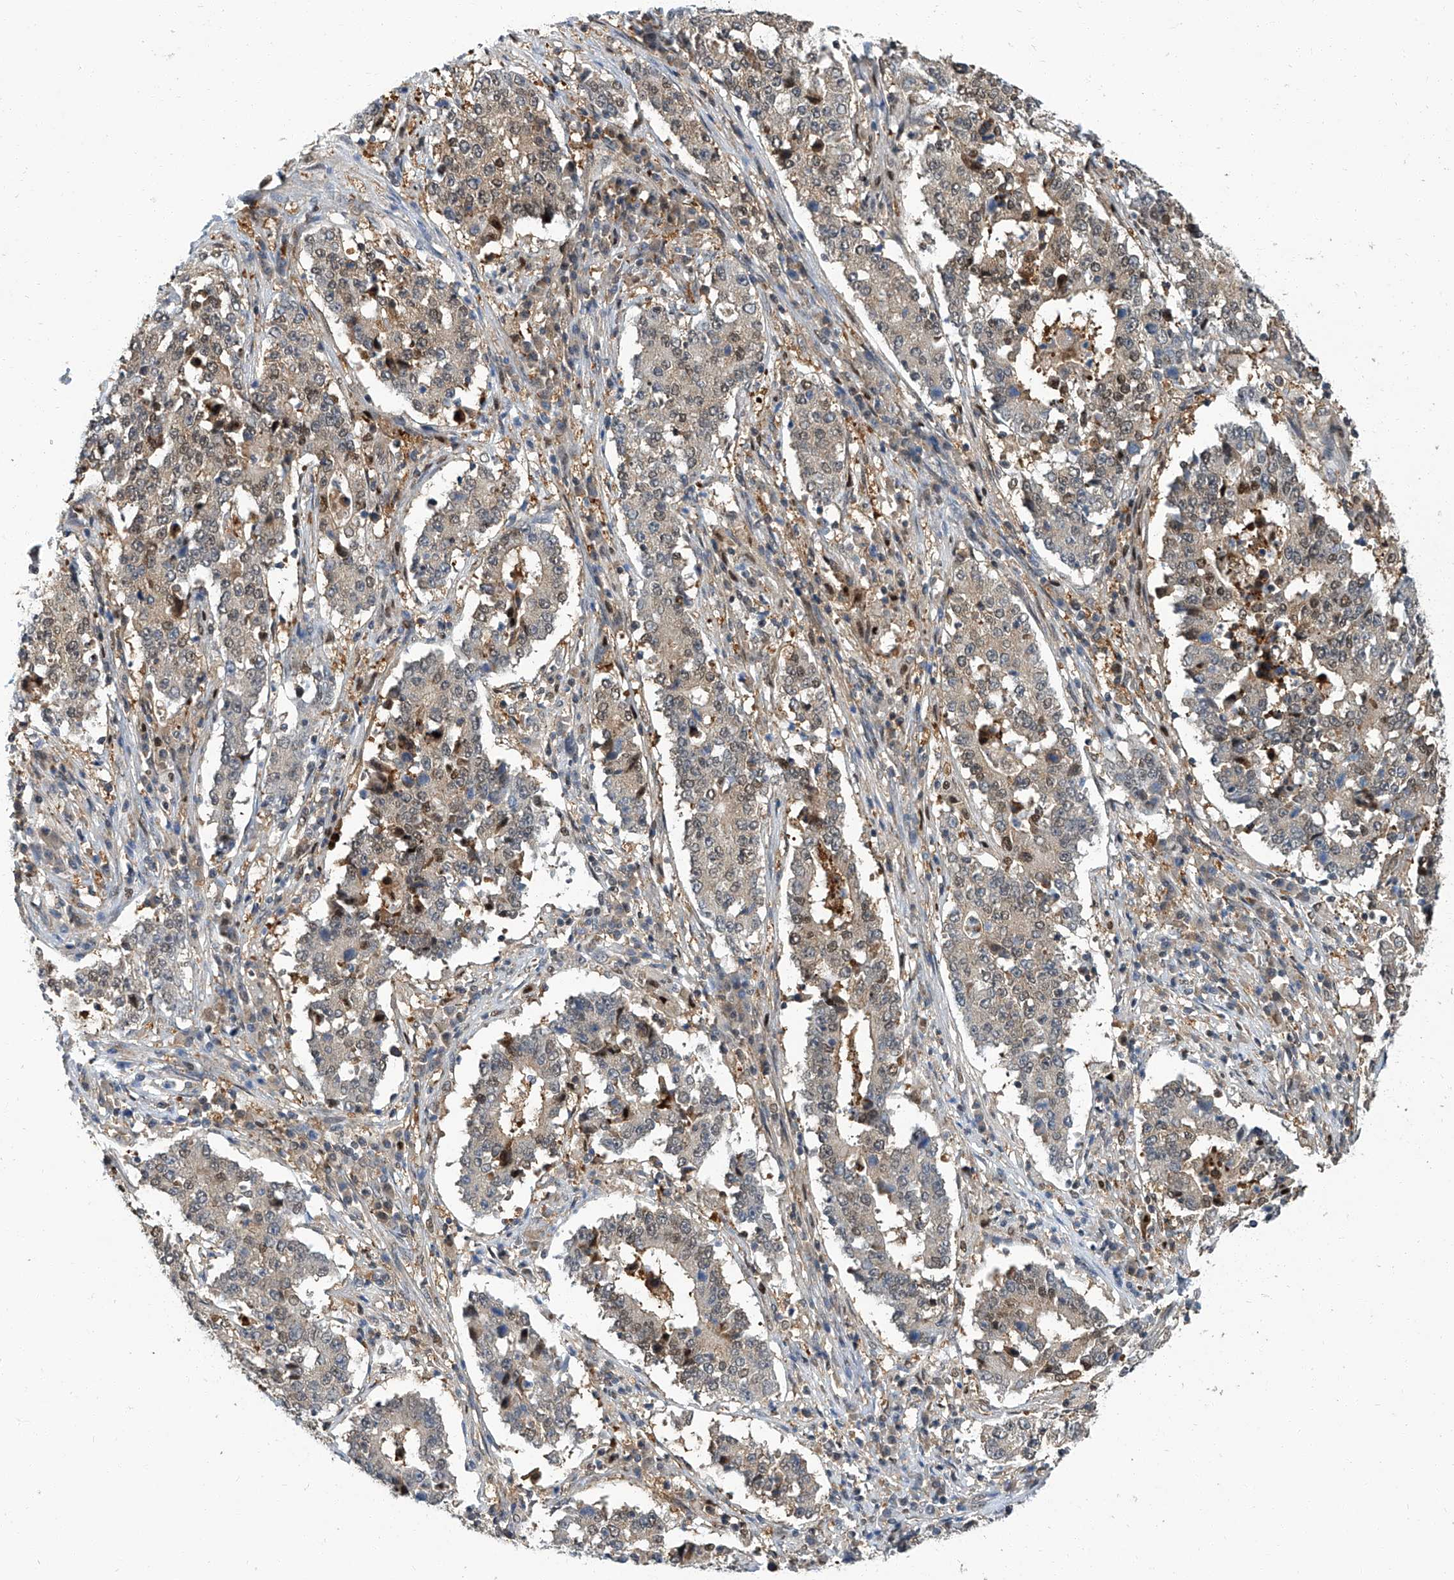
{"staining": {"intensity": "moderate", "quantity": "25%-75%", "location": "cytoplasmic/membranous,nuclear"}, "tissue": "stomach cancer", "cell_type": "Tumor cells", "image_type": "cancer", "snomed": [{"axis": "morphology", "description": "Adenocarcinoma, NOS"}, {"axis": "topography", "description": "Stomach"}], "caption": "The micrograph exhibits immunohistochemical staining of stomach cancer. There is moderate cytoplasmic/membranous and nuclear positivity is identified in approximately 25%-75% of tumor cells. The protein of interest is stained brown, and the nuclei are stained in blue (DAB IHC with brightfield microscopy, high magnification).", "gene": "PSMB10", "patient": {"sex": "male", "age": 59}}